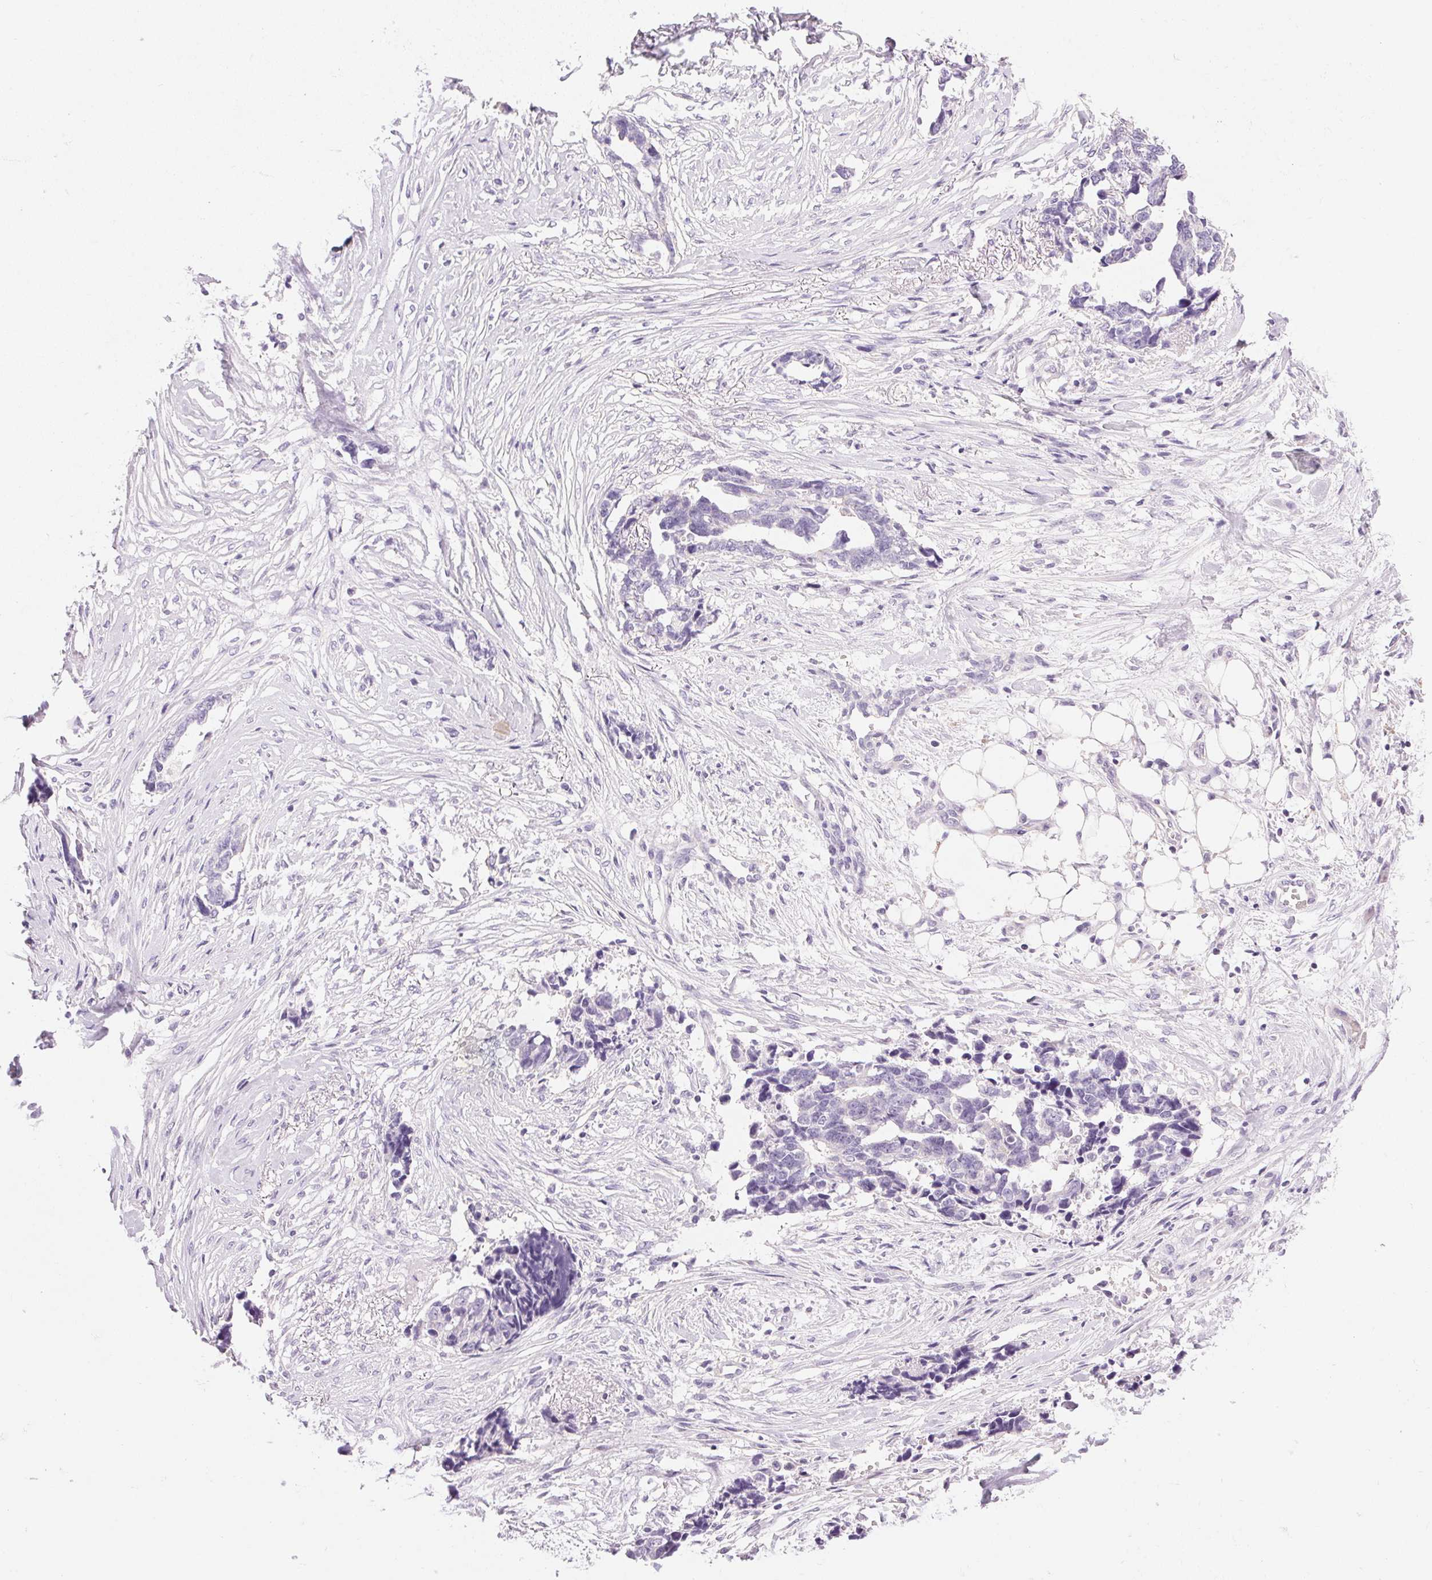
{"staining": {"intensity": "negative", "quantity": "none", "location": "none"}, "tissue": "ovarian cancer", "cell_type": "Tumor cells", "image_type": "cancer", "snomed": [{"axis": "morphology", "description": "Cystadenocarcinoma, serous, NOS"}, {"axis": "topography", "description": "Ovary"}], "caption": "Human ovarian serous cystadenocarcinoma stained for a protein using immunohistochemistry shows no positivity in tumor cells.", "gene": "HSD17B2", "patient": {"sex": "female", "age": 69}}